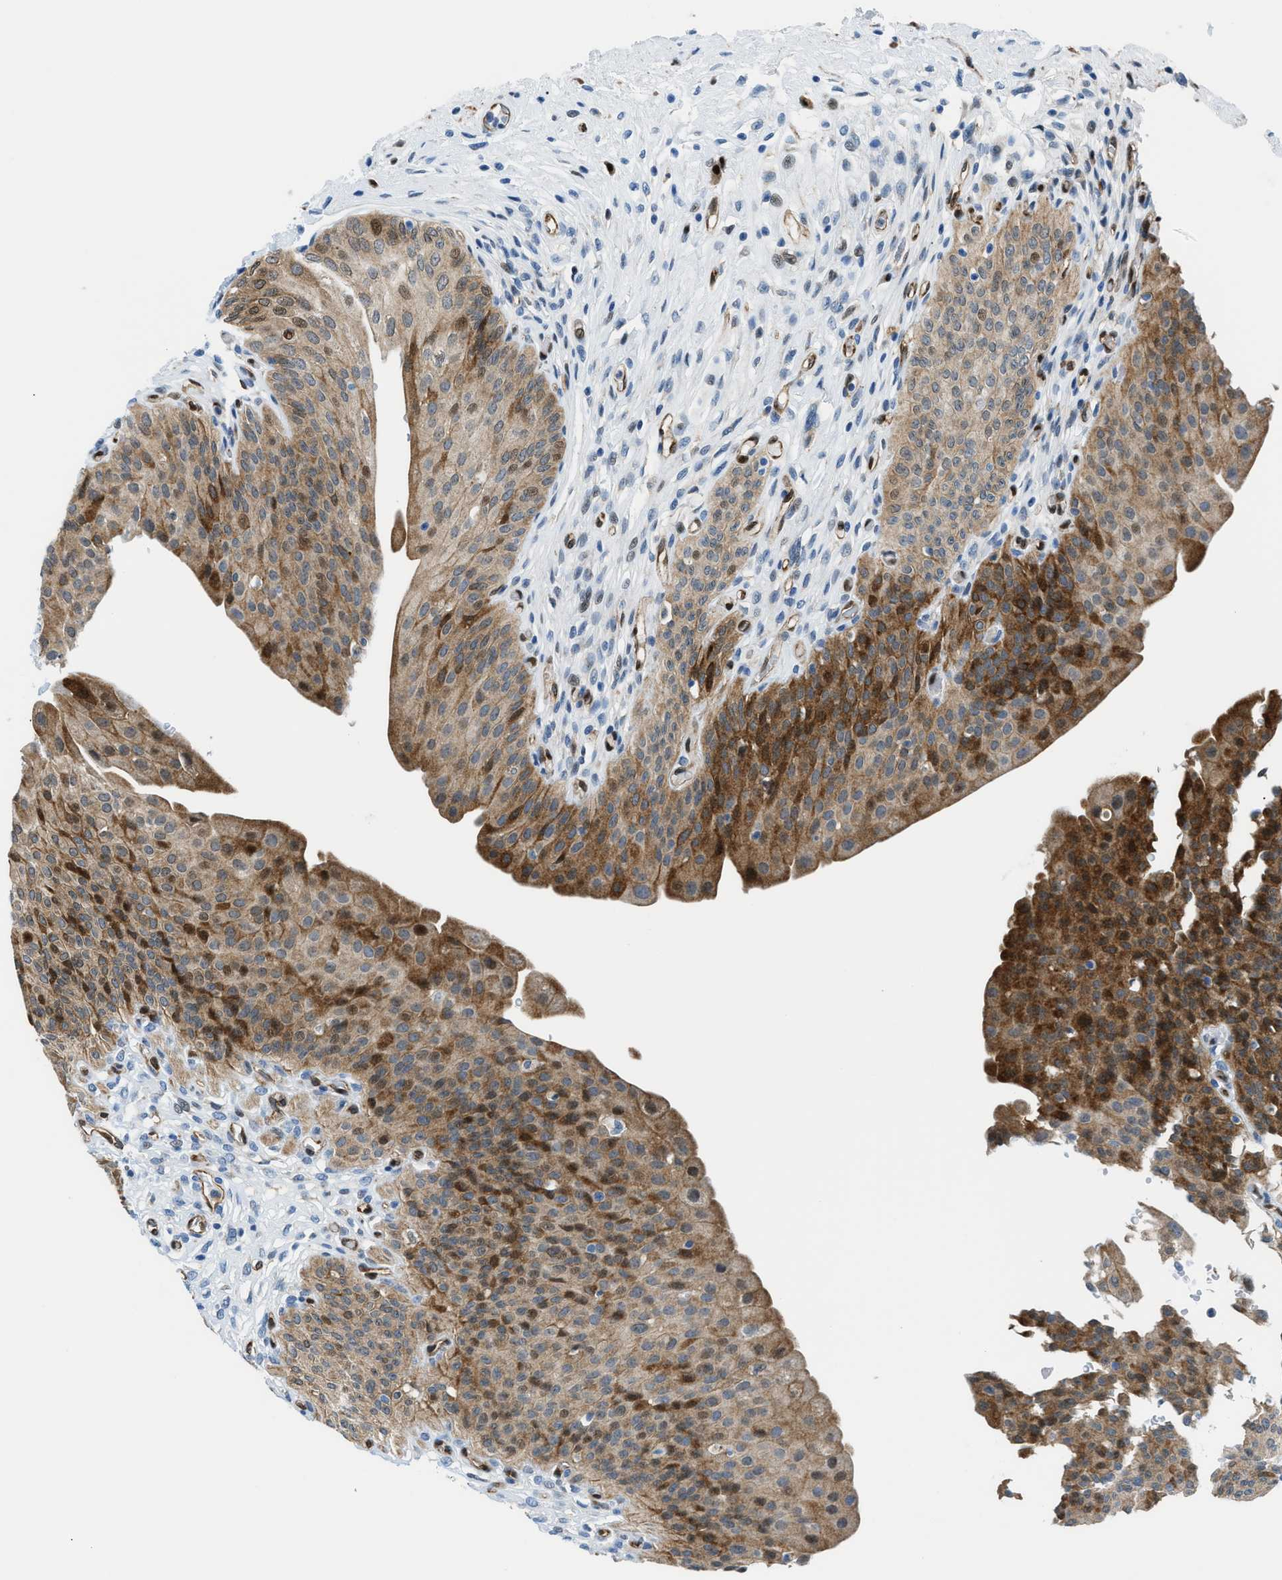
{"staining": {"intensity": "moderate", "quantity": ">75%", "location": "cytoplasmic/membranous,nuclear"}, "tissue": "urinary bladder", "cell_type": "Urothelial cells", "image_type": "normal", "snomed": [{"axis": "morphology", "description": "Normal tissue, NOS"}, {"axis": "topography", "description": "Urinary bladder"}], "caption": "Protein staining reveals moderate cytoplasmic/membranous,nuclear positivity in about >75% of urothelial cells in benign urinary bladder.", "gene": "YWHAE", "patient": {"sex": "male", "age": 46}}